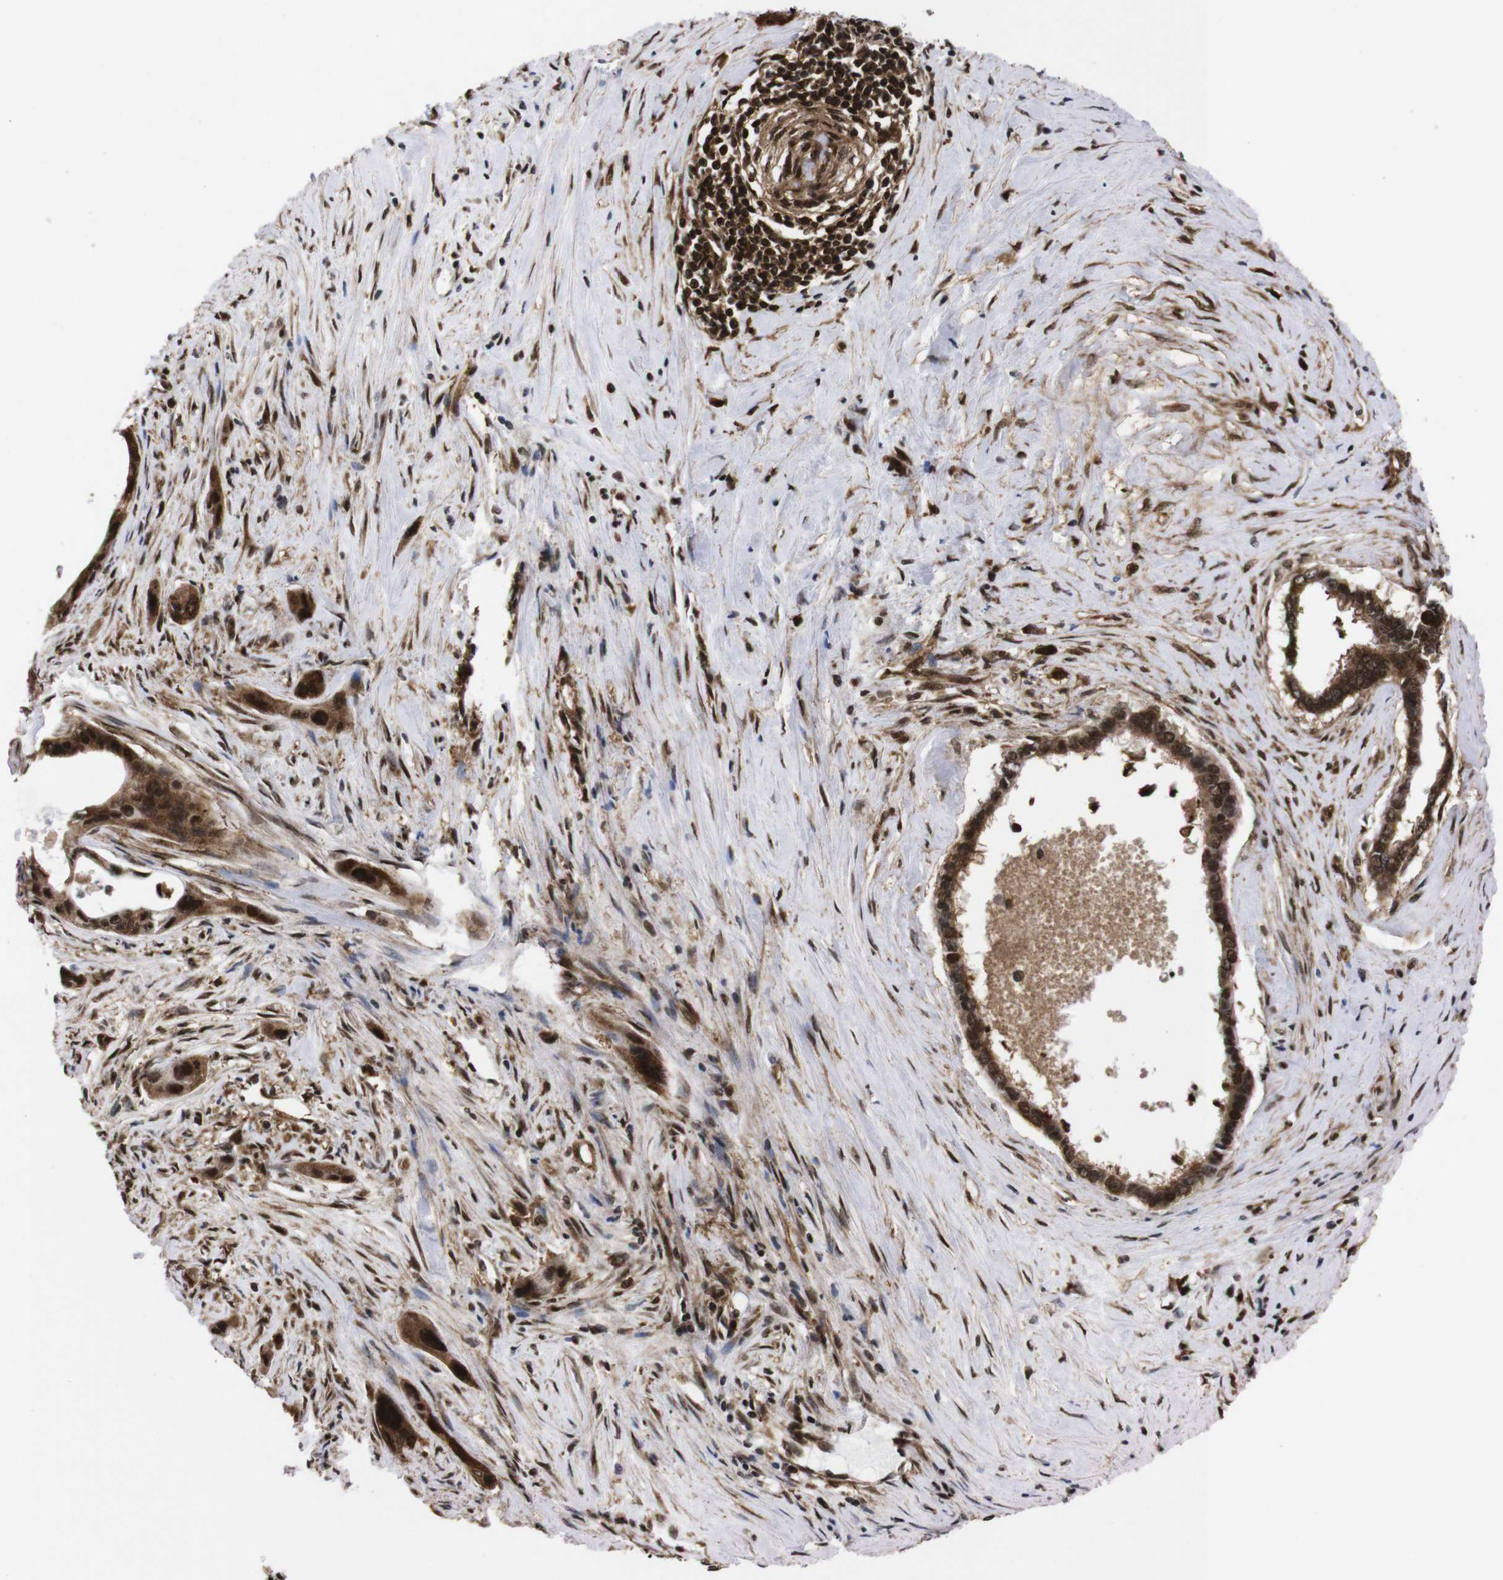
{"staining": {"intensity": "strong", "quantity": ">75%", "location": "cytoplasmic/membranous,nuclear"}, "tissue": "pancreatic cancer", "cell_type": "Tumor cells", "image_type": "cancer", "snomed": [{"axis": "morphology", "description": "Adenocarcinoma, NOS"}, {"axis": "topography", "description": "Pancreas"}], "caption": "The immunohistochemical stain labels strong cytoplasmic/membranous and nuclear expression in tumor cells of pancreatic adenocarcinoma tissue.", "gene": "UBQLN2", "patient": {"sex": "male", "age": 73}}